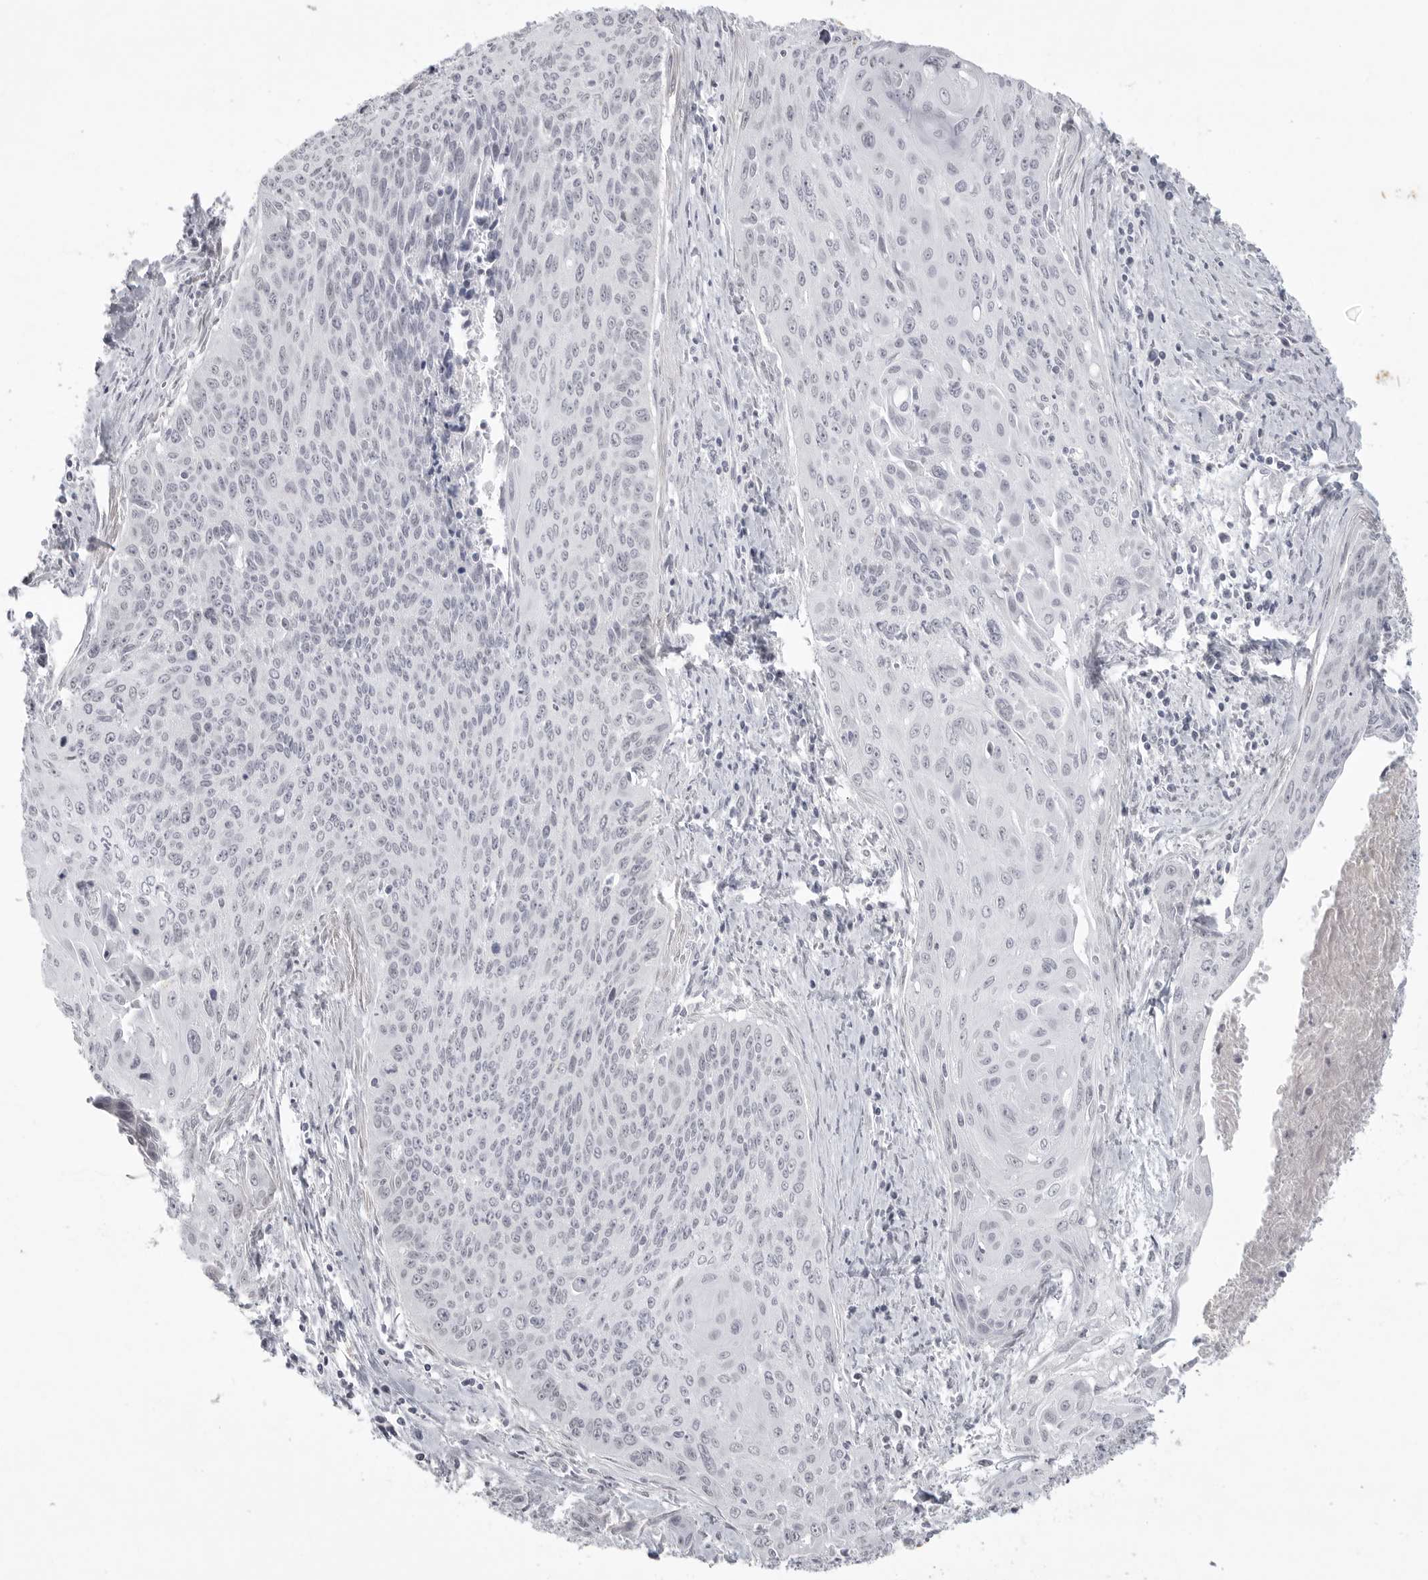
{"staining": {"intensity": "negative", "quantity": "none", "location": "none"}, "tissue": "cervical cancer", "cell_type": "Tumor cells", "image_type": "cancer", "snomed": [{"axis": "morphology", "description": "Squamous cell carcinoma, NOS"}, {"axis": "topography", "description": "Cervix"}], "caption": "Micrograph shows no significant protein expression in tumor cells of squamous cell carcinoma (cervical). (IHC, brightfield microscopy, high magnification).", "gene": "TCTN3", "patient": {"sex": "female", "age": 55}}